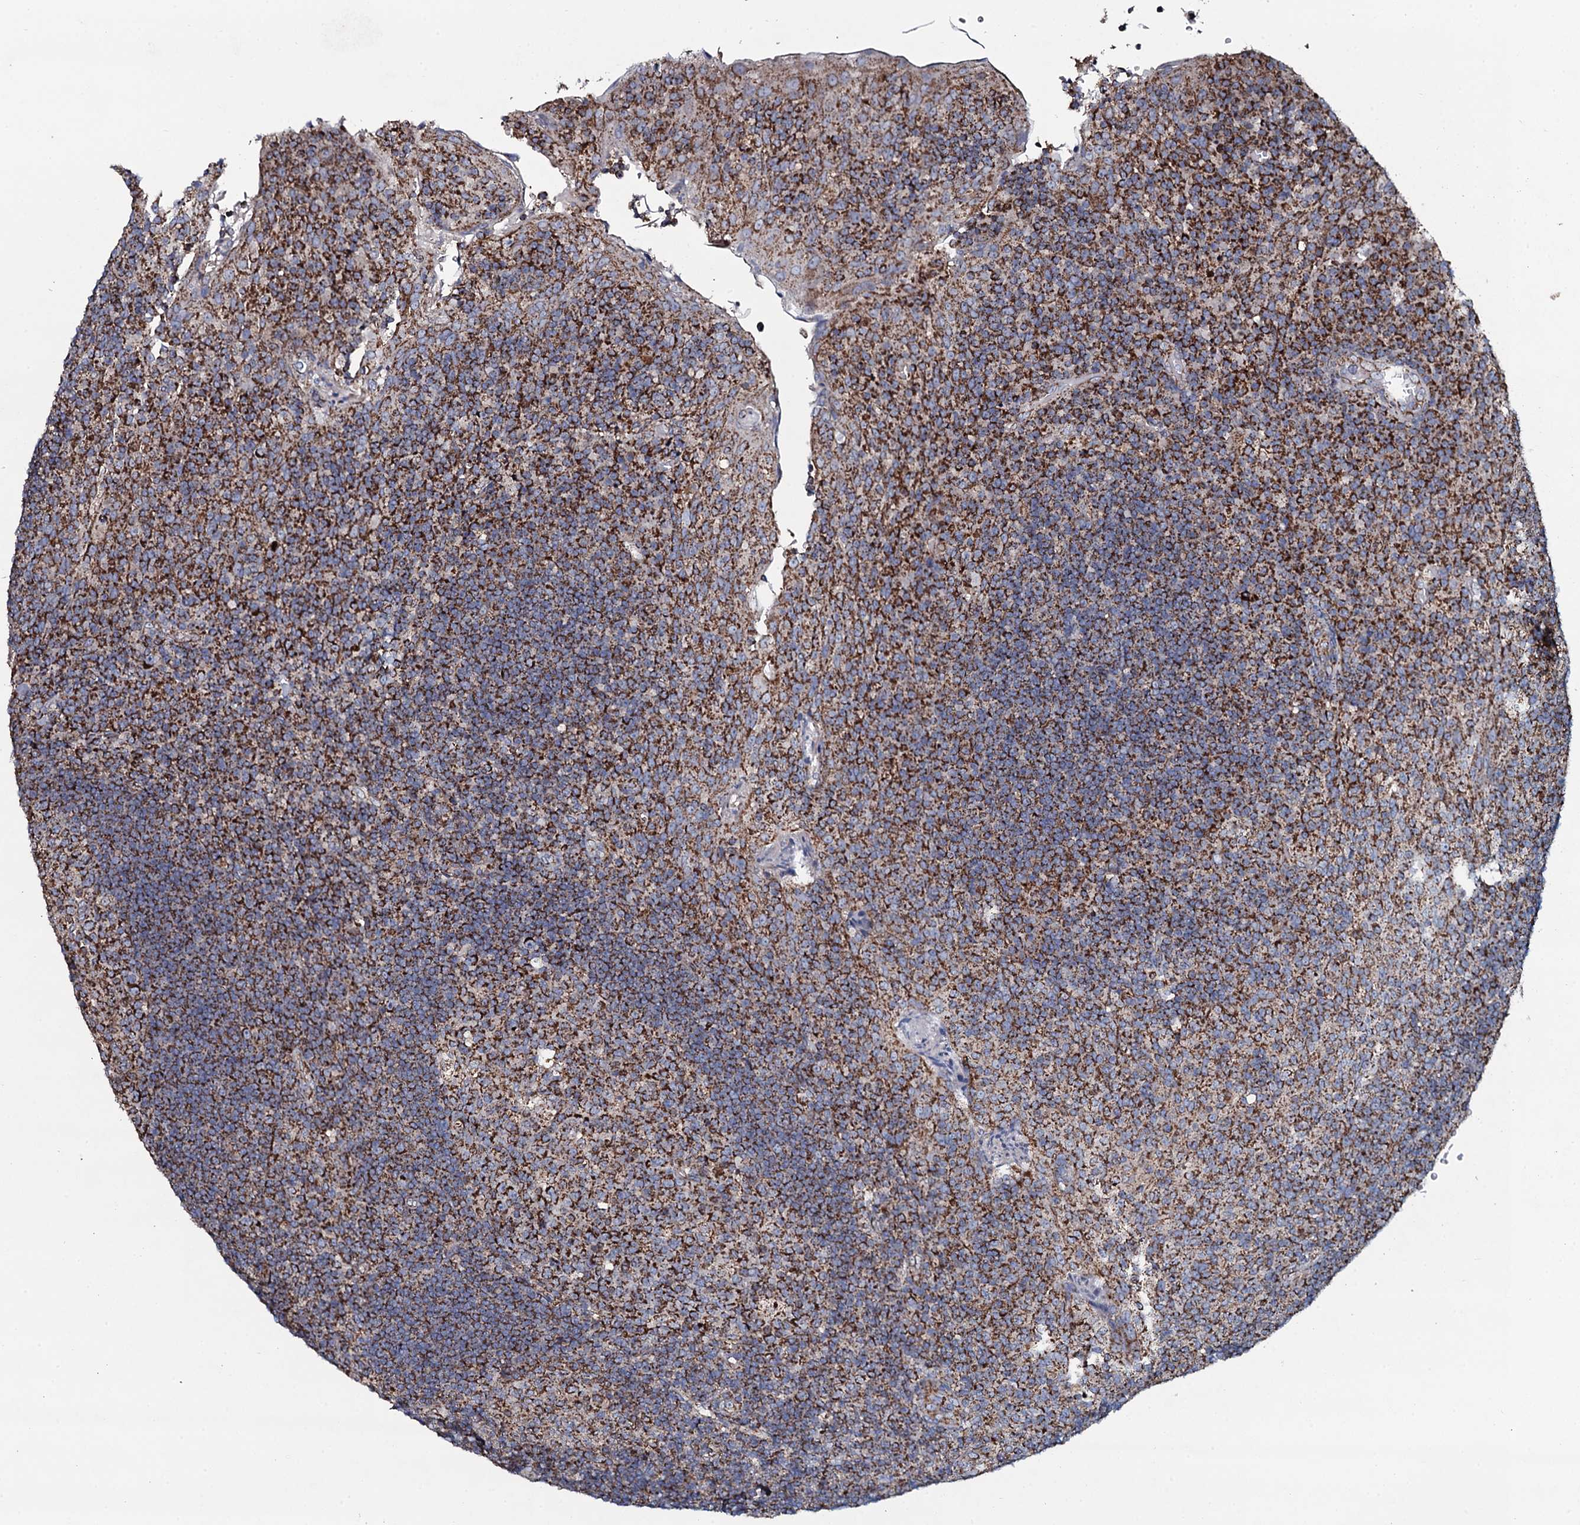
{"staining": {"intensity": "strong", "quantity": "25%-75%", "location": "cytoplasmic/membranous"}, "tissue": "tonsil", "cell_type": "Germinal center cells", "image_type": "normal", "snomed": [{"axis": "morphology", "description": "Normal tissue, NOS"}, {"axis": "topography", "description": "Tonsil"}], "caption": "IHC of benign tonsil demonstrates high levels of strong cytoplasmic/membranous staining in about 25%-75% of germinal center cells. (IHC, brightfield microscopy, high magnification).", "gene": "EVC2", "patient": {"sex": "male", "age": 17}}